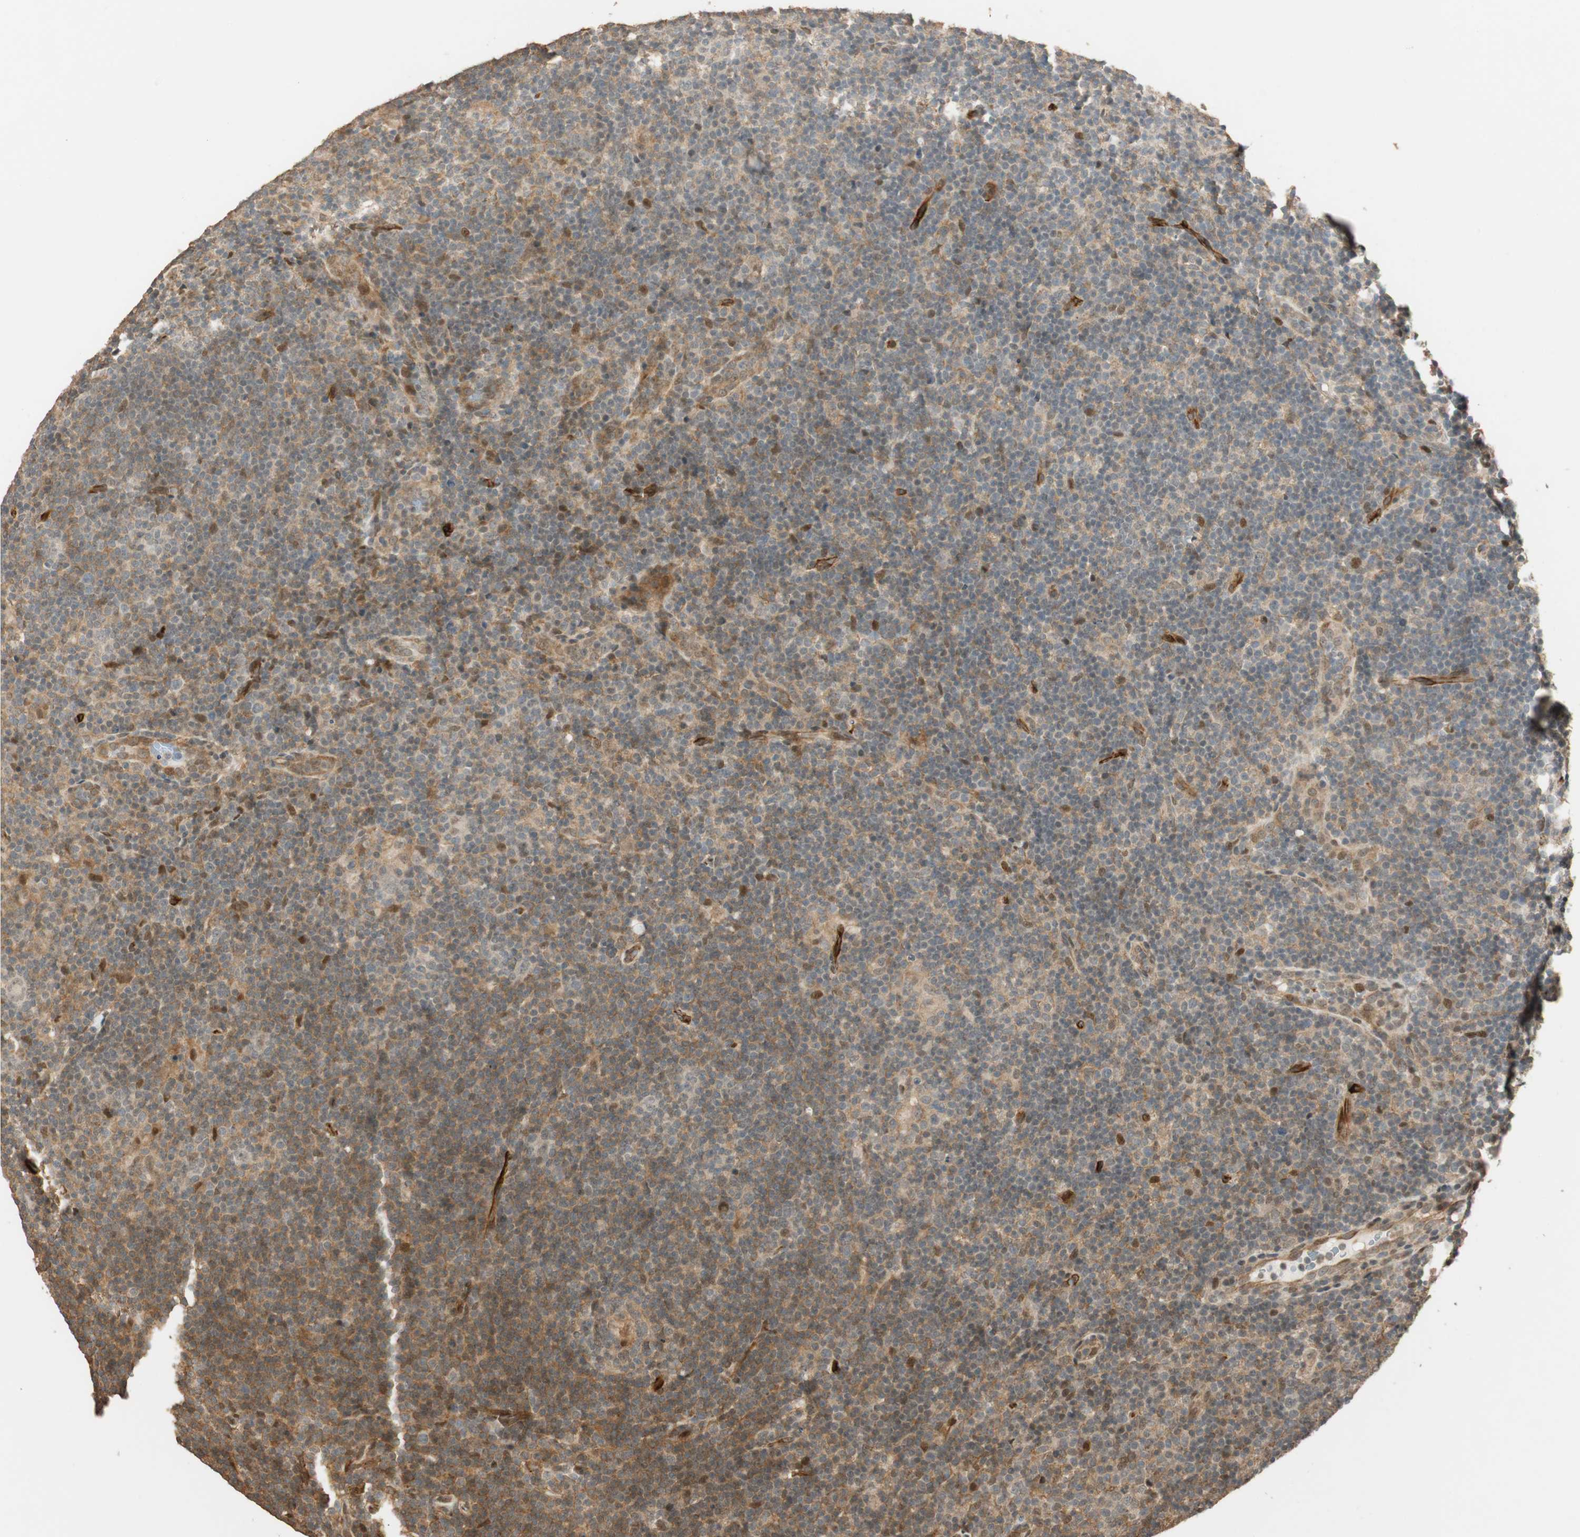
{"staining": {"intensity": "negative", "quantity": "none", "location": "none"}, "tissue": "lymphoma", "cell_type": "Tumor cells", "image_type": "cancer", "snomed": [{"axis": "morphology", "description": "Hodgkin's disease, NOS"}, {"axis": "topography", "description": "Lymph node"}], "caption": "Immunohistochemical staining of Hodgkin's disease shows no significant staining in tumor cells.", "gene": "NES", "patient": {"sex": "female", "age": 57}}